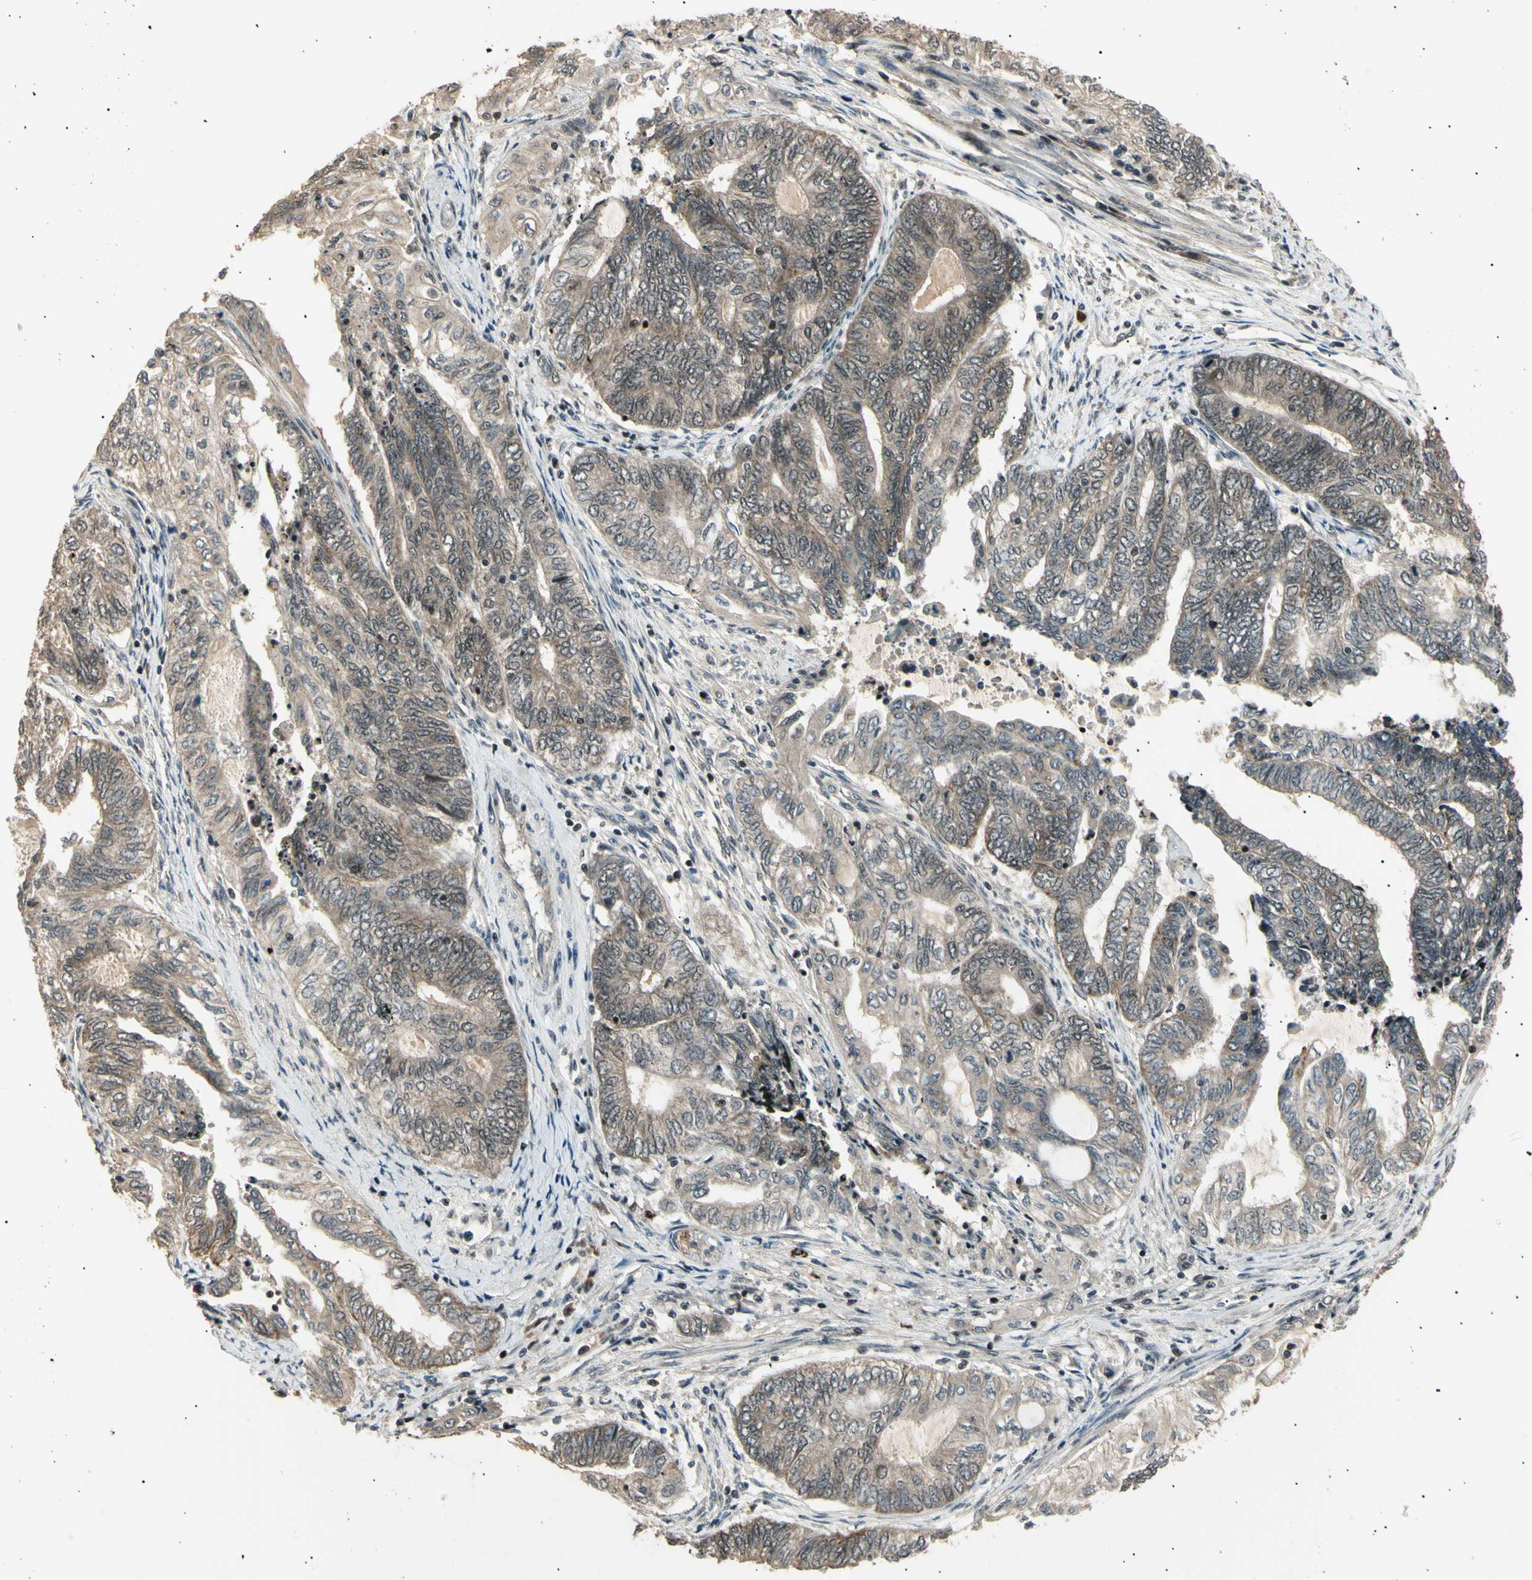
{"staining": {"intensity": "weak", "quantity": ">75%", "location": "cytoplasmic/membranous,nuclear"}, "tissue": "endometrial cancer", "cell_type": "Tumor cells", "image_type": "cancer", "snomed": [{"axis": "morphology", "description": "Adenocarcinoma, NOS"}, {"axis": "topography", "description": "Uterus"}, {"axis": "topography", "description": "Endometrium"}], "caption": "A brown stain labels weak cytoplasmic/membranous and nuclear staining of a protein in human endometrial cancer tumor cells.", "gene": "NUAK2", "patient": {"sex": "female", "age": 70}}